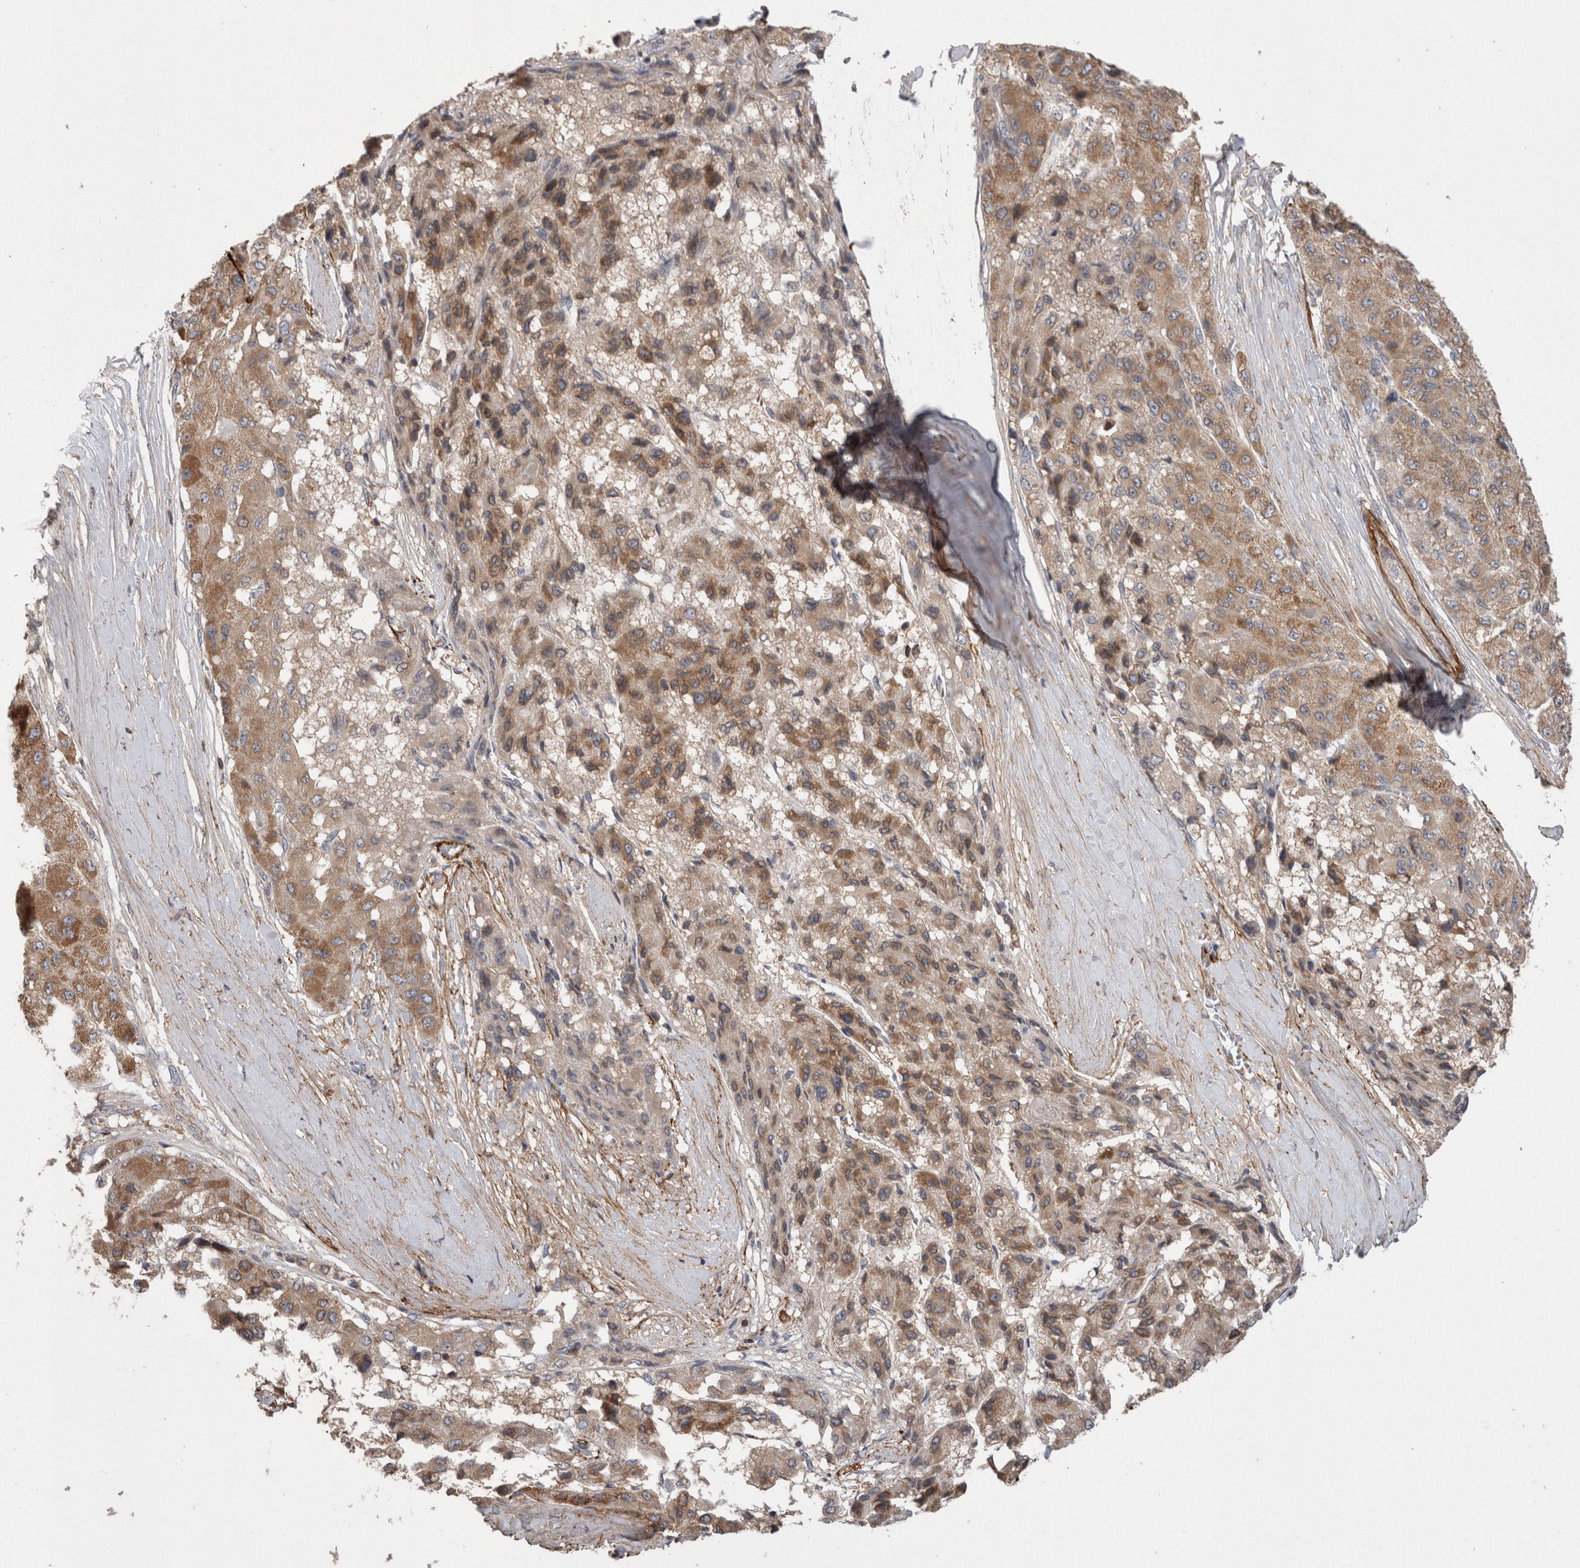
{"staining": {"intensity": "moderate", "quantity": ">75%", "location": "cytoplasmic/membranous,nuclear"}, "tissue": "liver cancer", "cell_type": "Tumor cells", "image_type": "cancer", "snomed": [{"axis": "morphology", "description": "Carcinoma, Hepatocellular, NOS"}, {"axis": "topography", "description": "Liver"}], "caption": "Immunohistochemical staining of liver cancer demonstrates medium levels of moderate cytoplasmic/membranous and nuclear protein staining in about >75% of tumor cells.", "gene": "DARS2", "patient": {"sex": "male", "age": 80}}